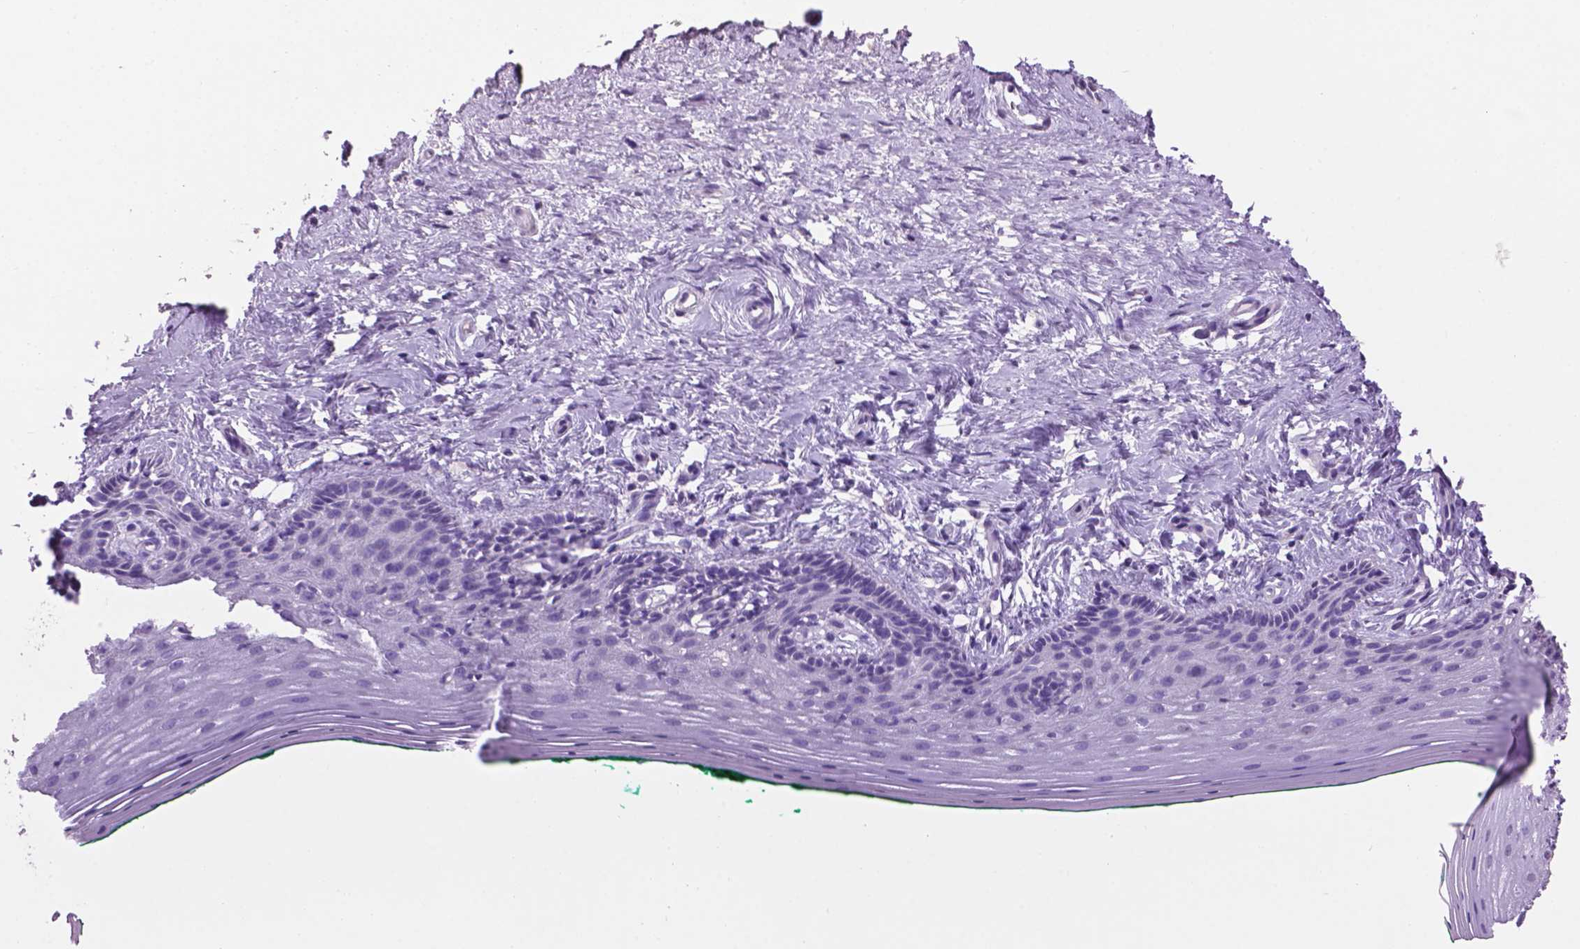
{"staining": {"intensity": "negative", "quantity": "none", "location": "none"}, "tissue": "vagina", "cell_type": "Squamous epithelial cells", "image_type": "normal", "snomed": [{"axis": "morphology", "description": "Normal tissue, NOS"}, {"axis": "topography", "description": "Vagina"}], "caption": "A histopathology image of vagina stained for a protein demonstrates no brown staining in squamous epithelial cells.", "gene": "CRYBA4", "patient": {"sex": "female", "age": 45}}